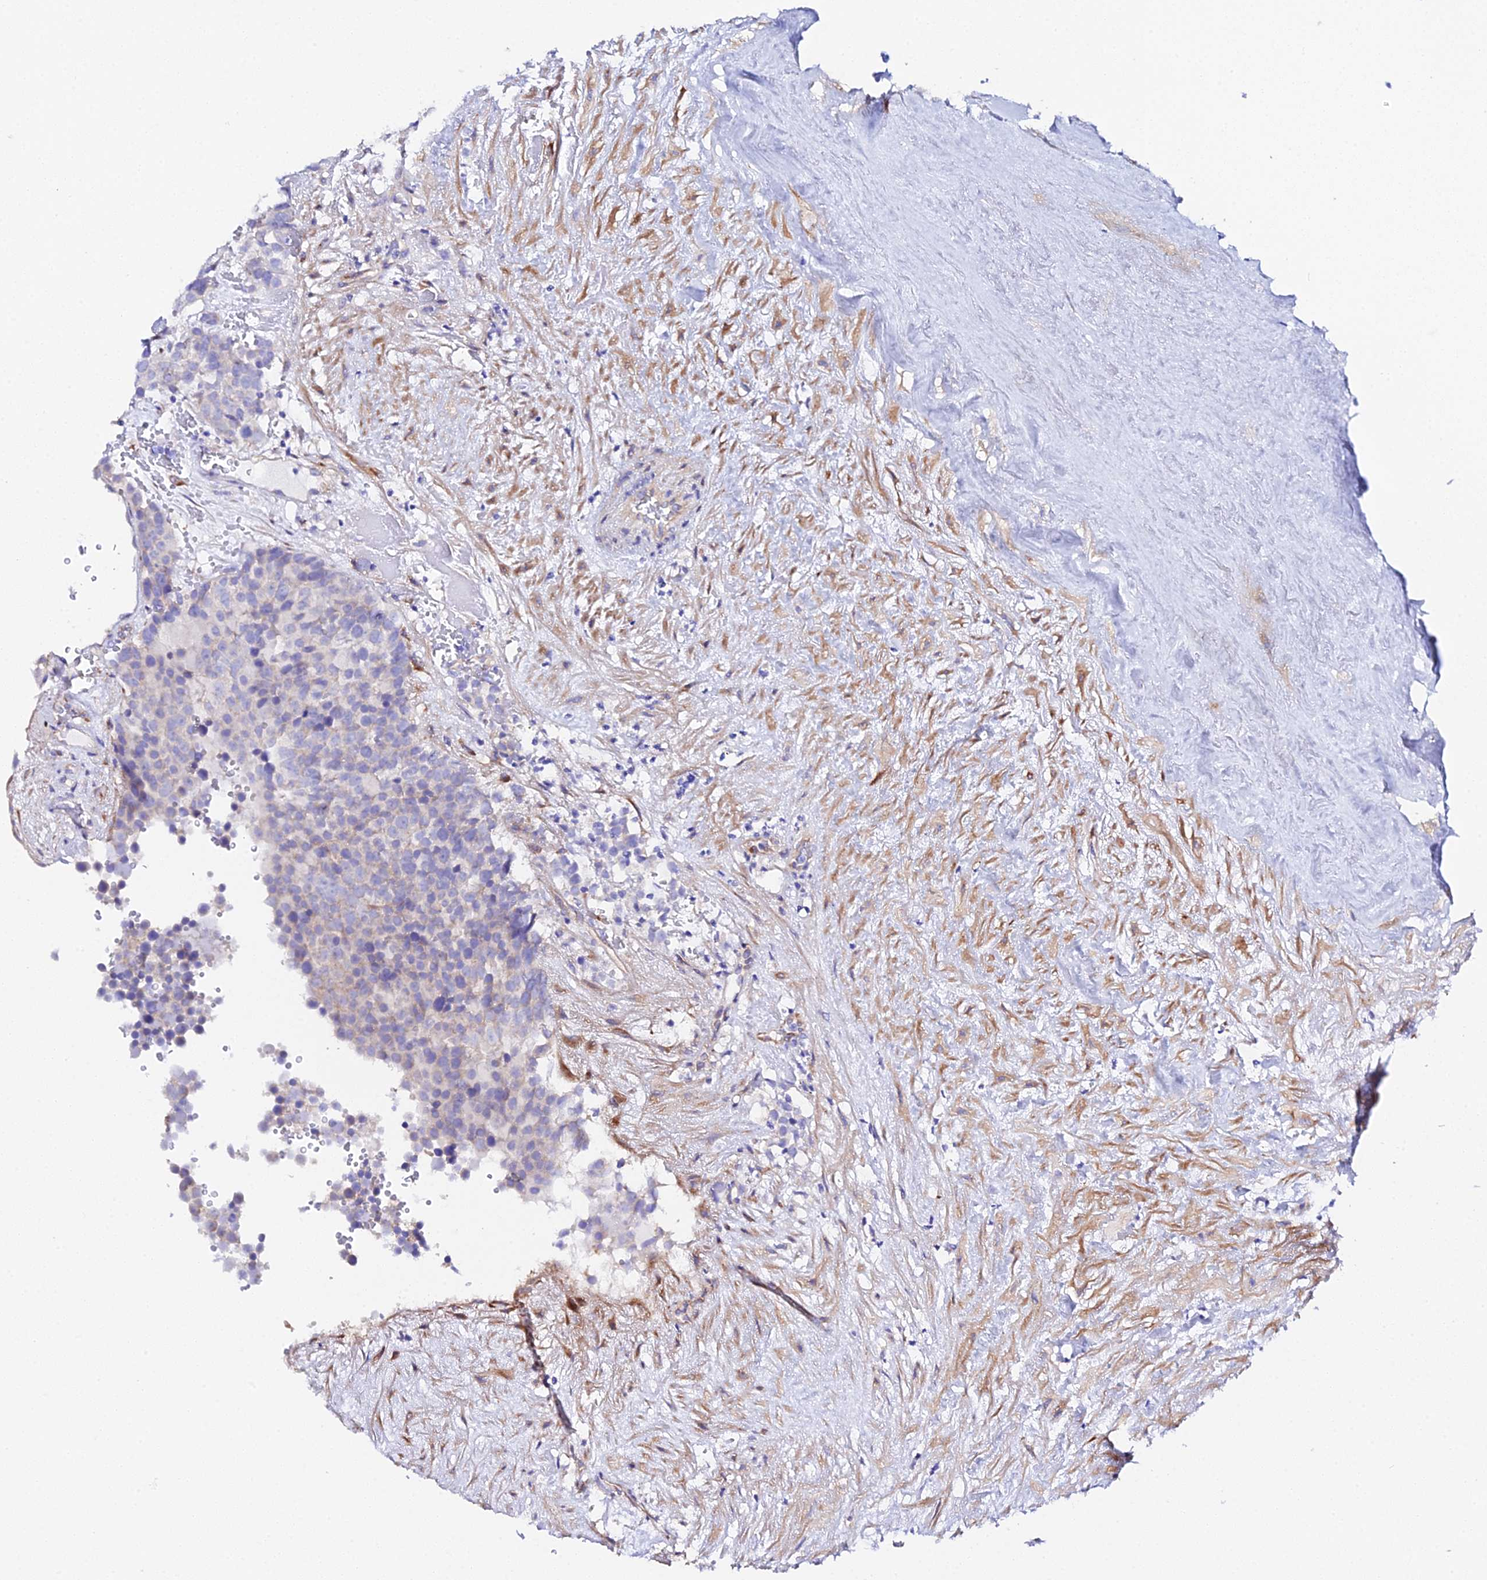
{"staining": {"intensity": "negative", "quantity": "none", "location": "none"}, "tissue": "testis cancer", "cell_type": "Tumor cells", "image_type": "cancer", "snomed": [{"axis": "morphology", "description": "Seminoma, NOS"}, {"axis": "topography", "description": "Testis"}], "caption": "Tumor cells show no significant staining in seminoma (testis). The staining is performed using DAB (3,3'-diaminobenzidine) brown chromogen with nuclei counter-stained in using hematoxylin.", "gene": "CFAP45", "patient": {"sex": "male", "age": 71}}